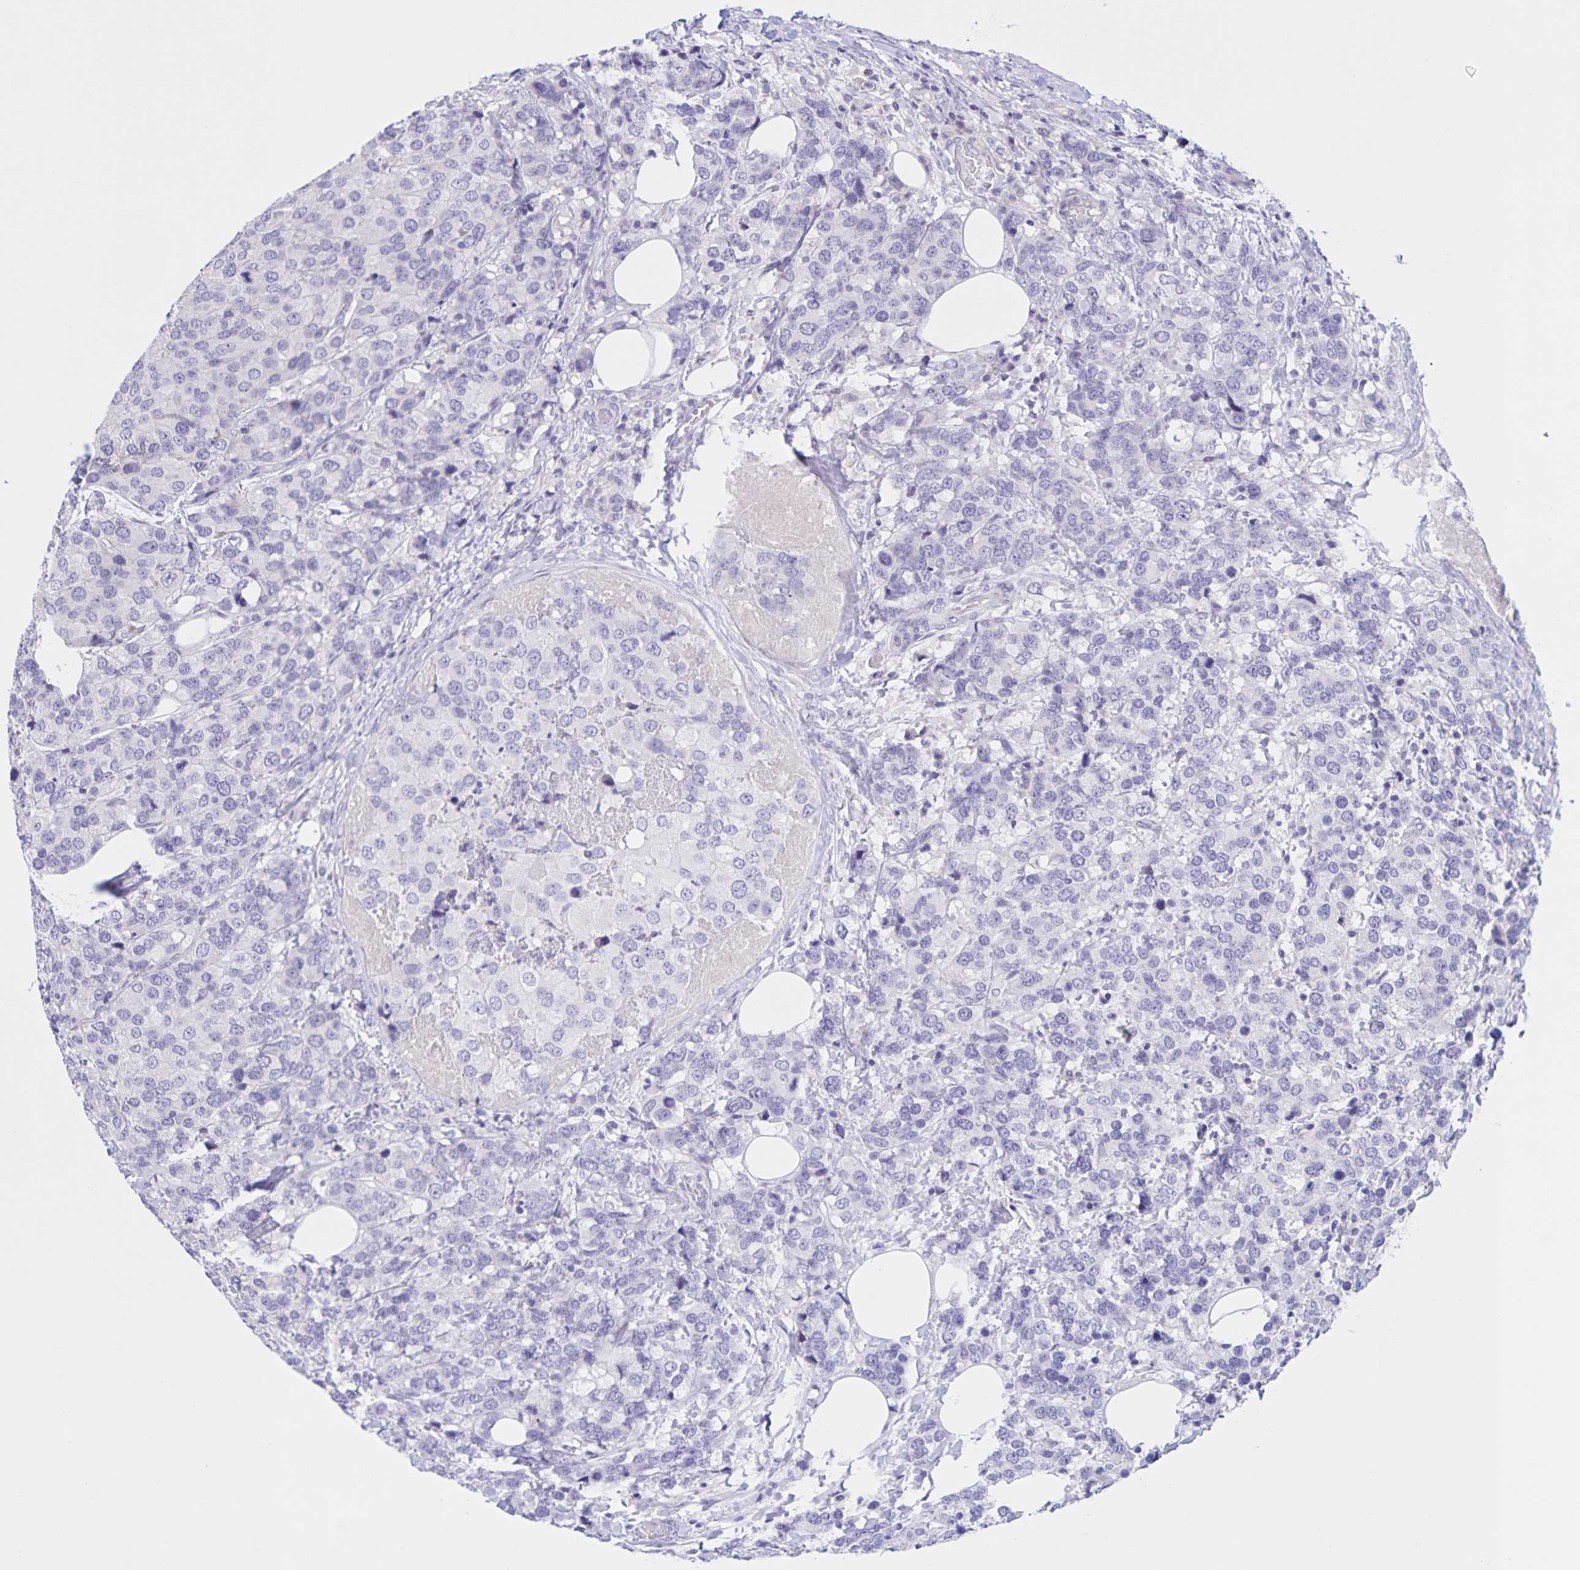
{"staining": {"intensity": "negative", "quantity": "none", "location": "none"}, "tissue": "breast cancer", "cell_type": "Tumor cells", "image_type": "cancer", "snomed": [{"axis": "morphology", "description": "Lobular carcinoma"}, {"axis": "topography", "description": "Breast"}], "caption": "Immunohistochemistry photomicrograph of neoplastic tissue: human lobular carcinoma (breast) stained with DAB reveals no significant protein expression in tumor cells.", "gene": "DMGDH", "patient": {"sex": "female", "age": 59}}